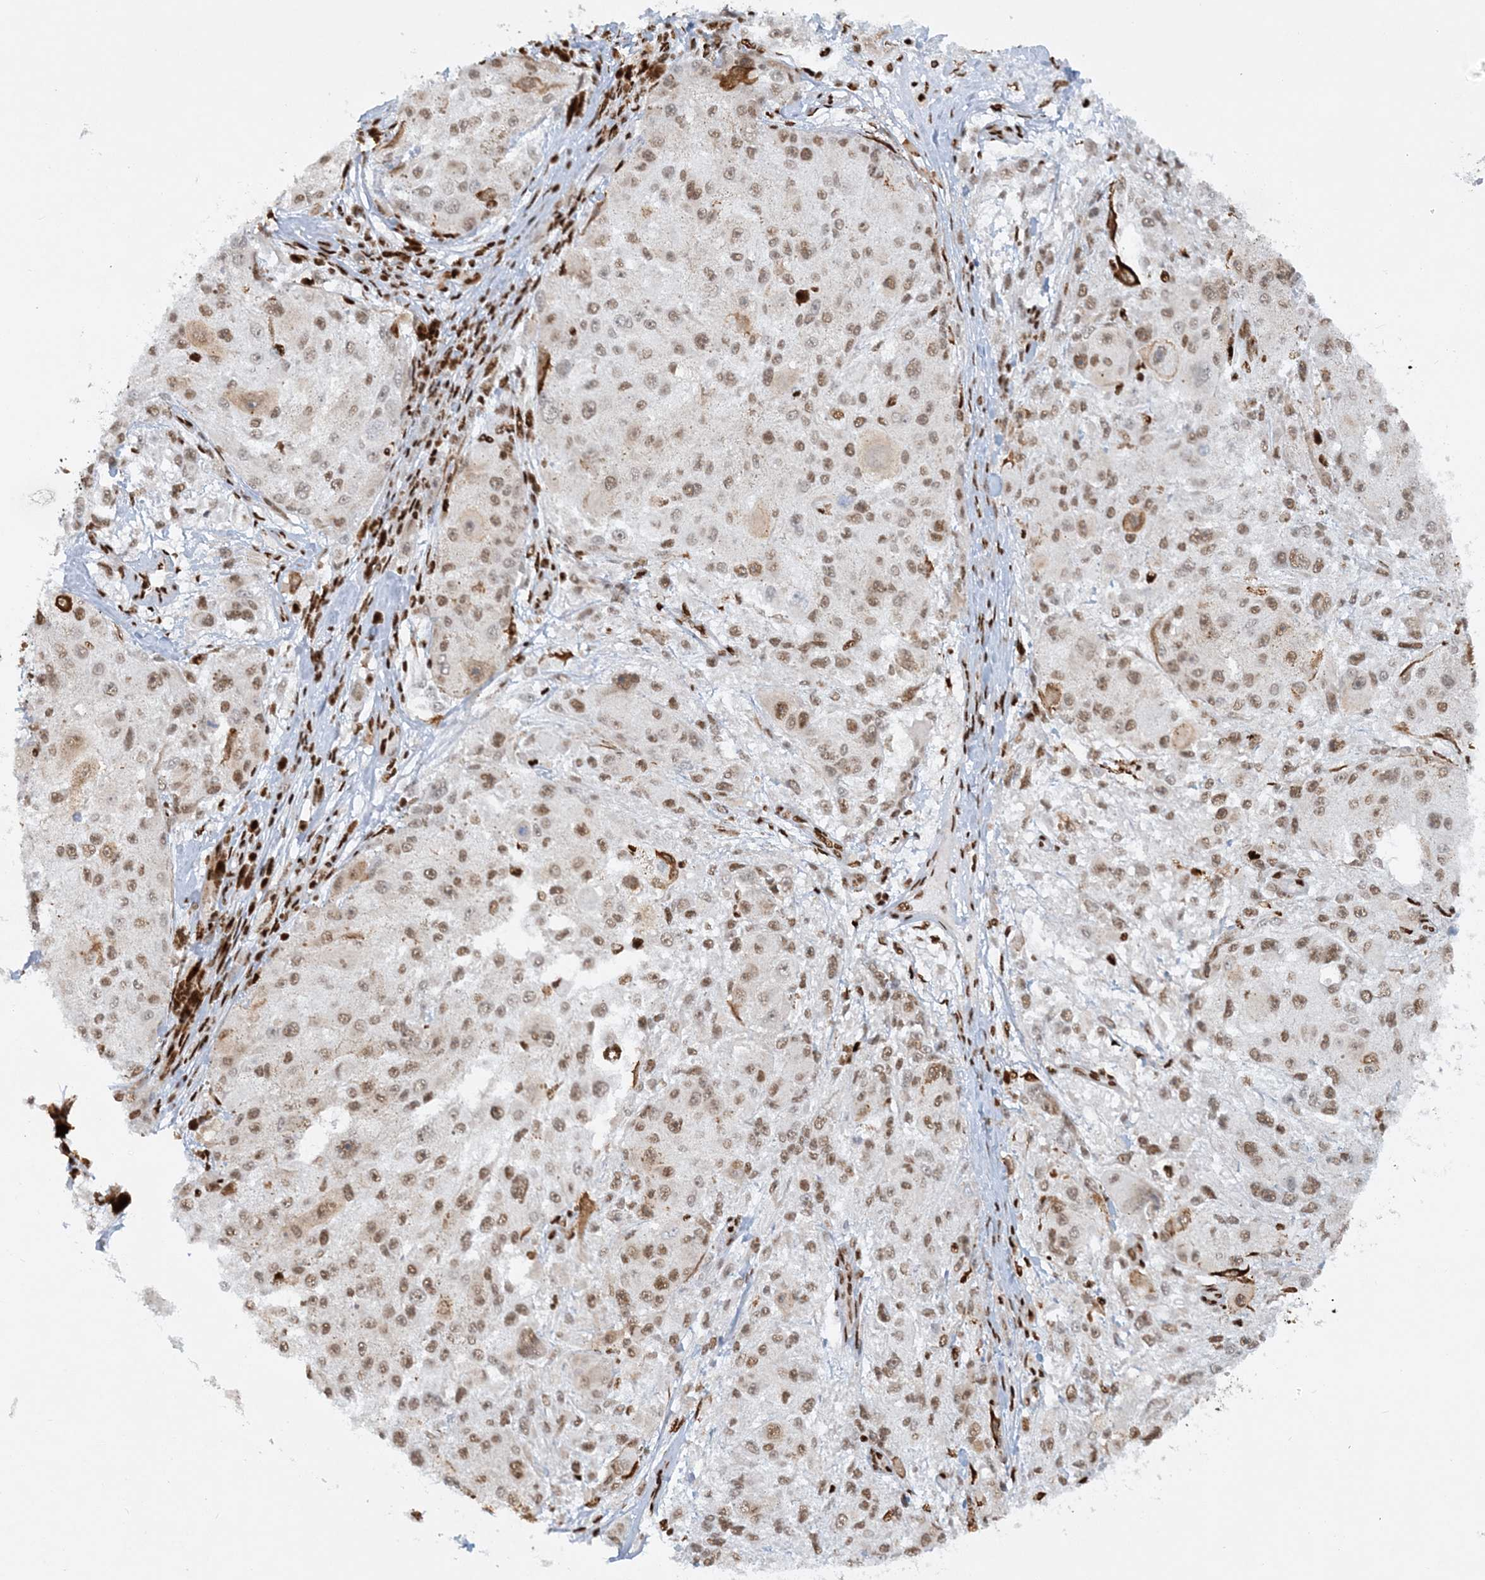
{"staining": {"intensity": "moderate", "quantity": ">75%", "location": "nuclear"}, "tissue": "melanoma", "cell_type": "Tumor cells", "image_type": "cancer", "snomed": [{"axis": "morphology", "description": "Necrosis, NOS"}, {"axis": "morphology", "description": "Malignant melanoma, NOS"}, {"axis": "topography", "description": "Skin"}], "caption": "This photomicrograph shows malignant melanoma stained with immunohistochemistry to label a protein in brown. The nuclear of tumor cells show moderate positivity for the protein. Nuclei are counter-stained blue.", "gene": "DELE1", "patient": {"sex": "female", "age": 87}}